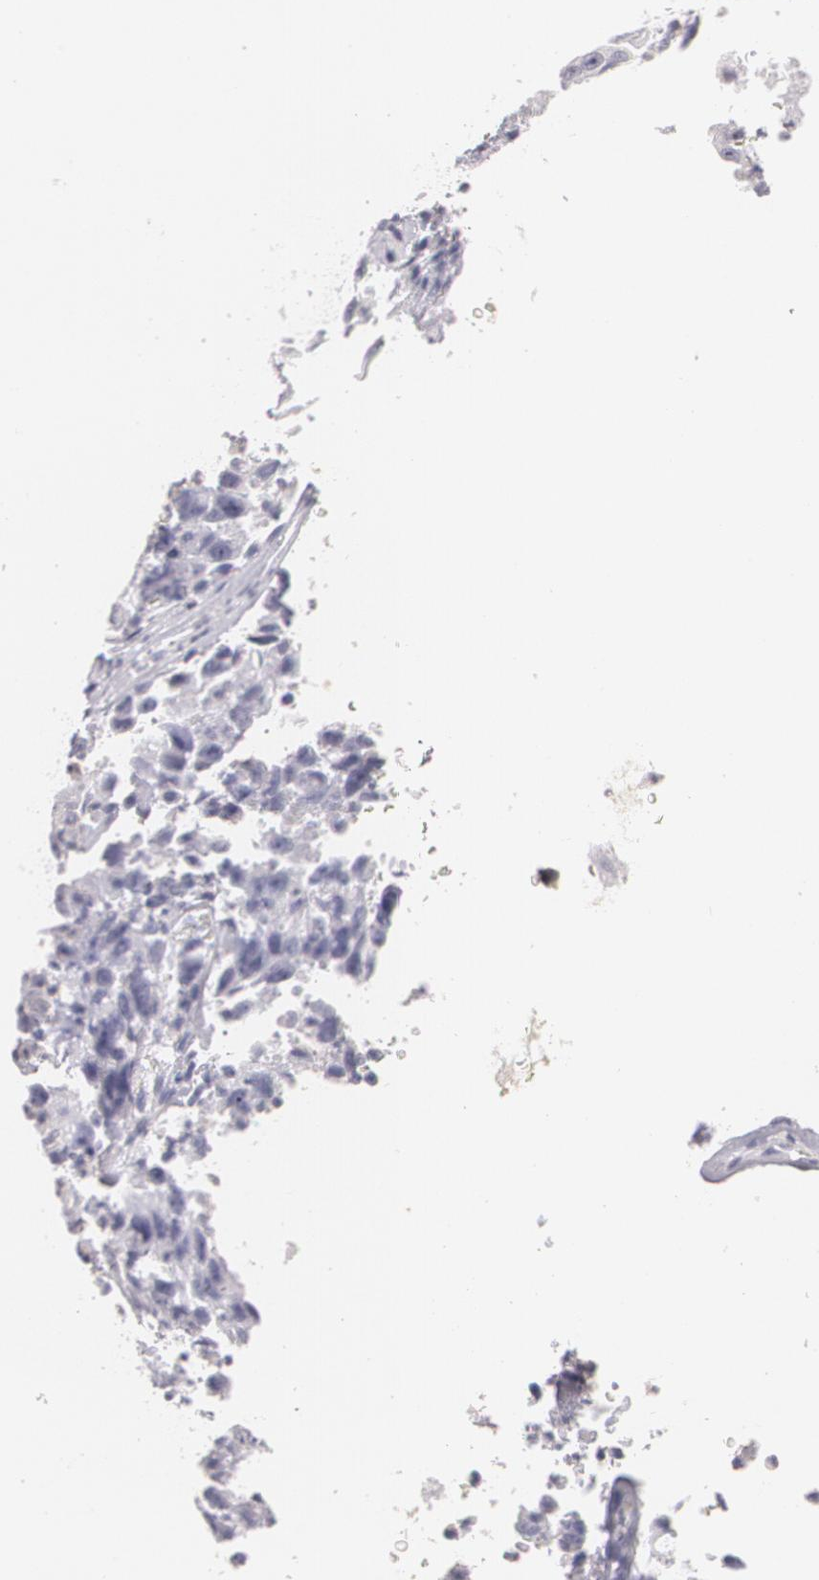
{"staining": {"intensity": "negative", "quantity": "none", "location": "none"}, "tissue": "lung cancer", "cell_type": "Tumor cells", "image_type": "cancer", "snomed": [{"axis": "morphology", "description": "Squamous cell carcinoma, NOS"}, {"axis": "topography", "description": "Lung"}], "caption": "Immunohistochemical staining of lung squamous cell carcinoma reveals no significant expression in tumor cells.", "gene": "NGFR", "patient": {"sex": "male", "age": 64}}